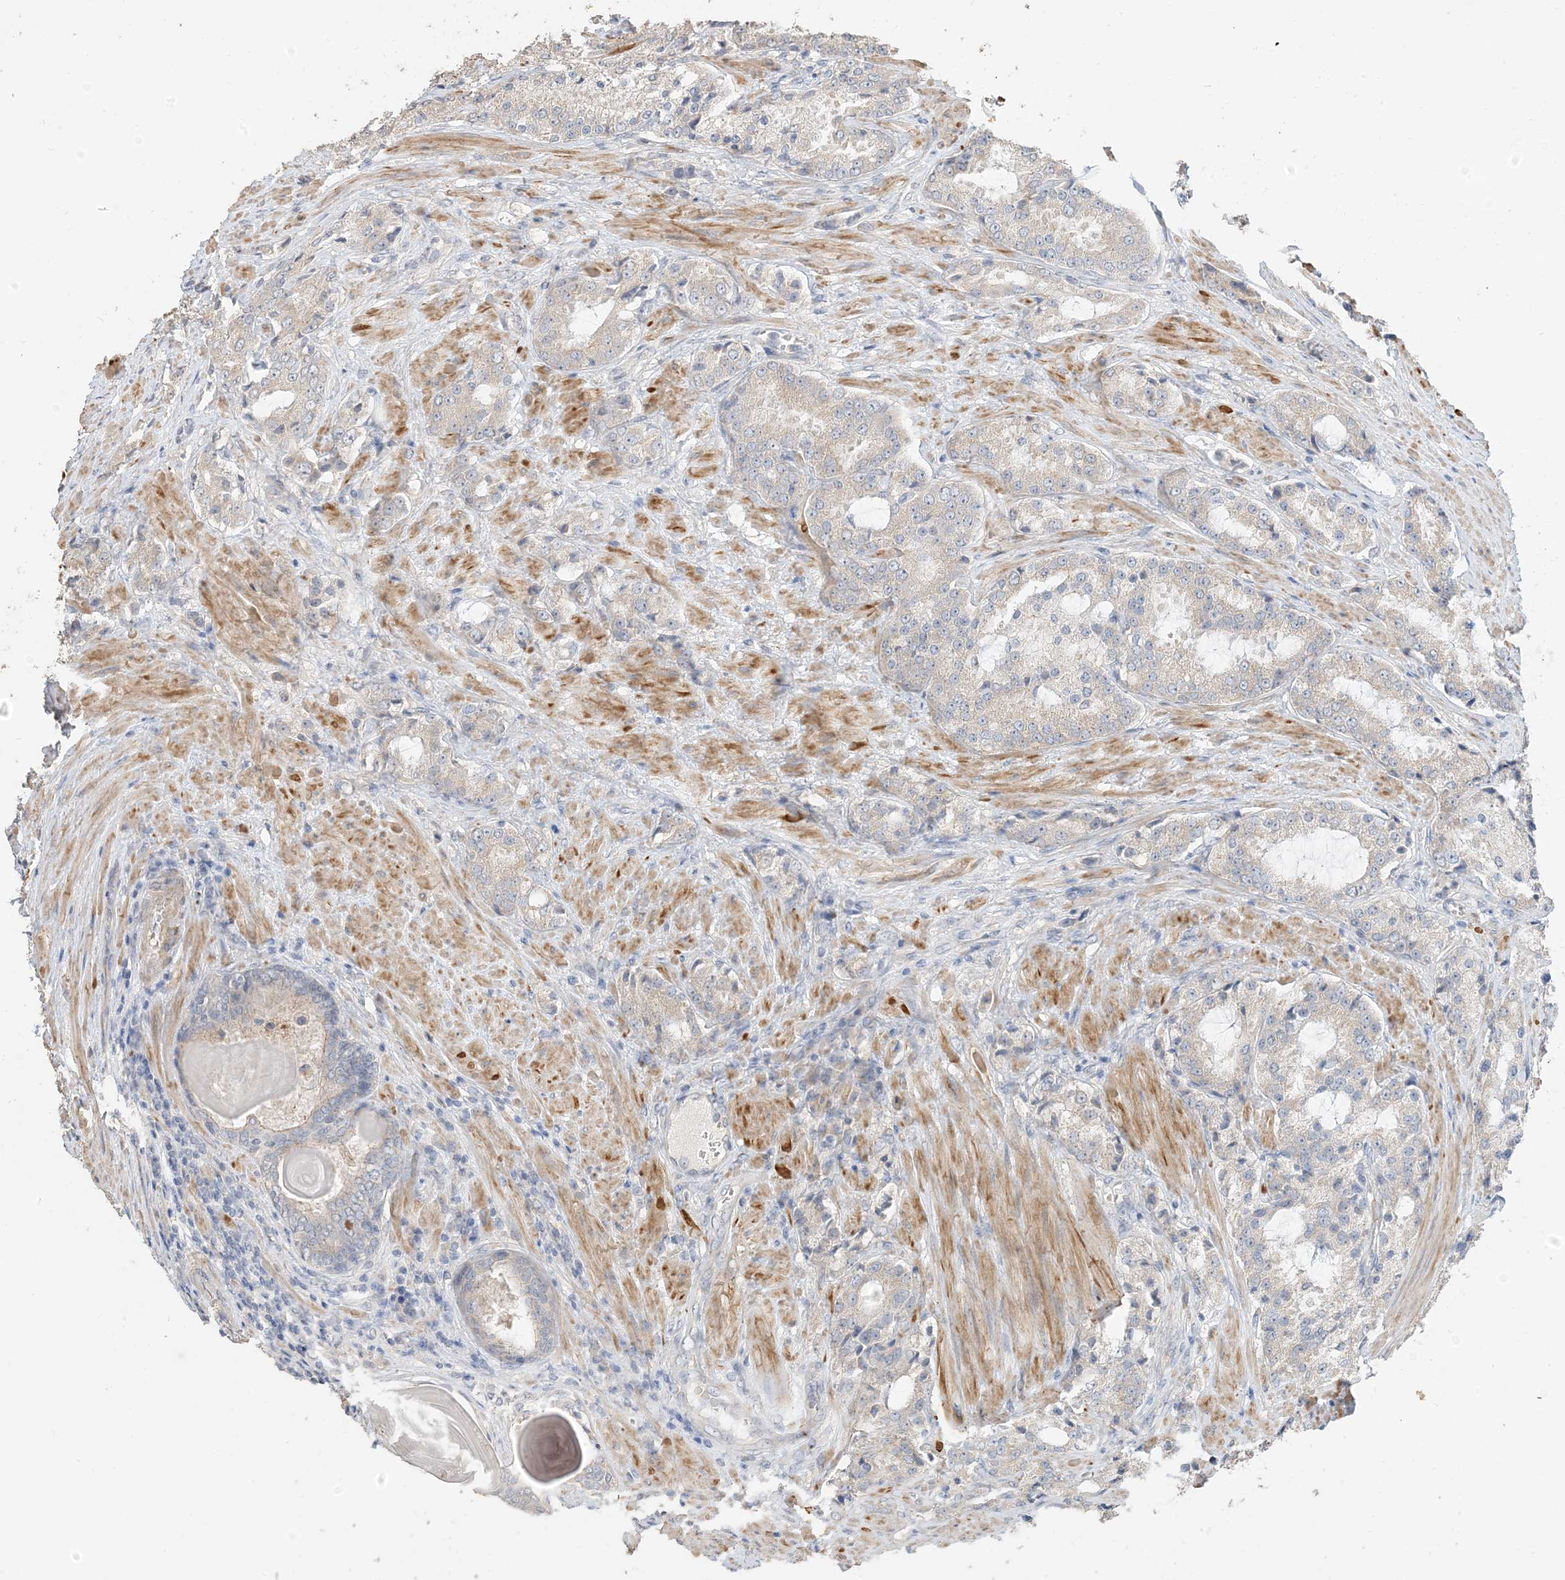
{"staining": {"intensity": "weak", "quantity": "<25%", "location": "cytoplasmic/membranous"}, "tissue": "prostate cancer", "cell_type": "Tumor cells", "image_type": "cancer", "snomed": [{"axis": "morphology", "description": "Adenocarcinoma, High grade"}, {"axis": "topography", "description": "Prostate"}], "caption": "IHC photomicrograph of prostate cancer (high-grade adenocarcinoma) stained for a protein (brown), which shows no expression in tumor cells.", "gene": "RNF175", "patient": {"sex": "male", "age": 66}}